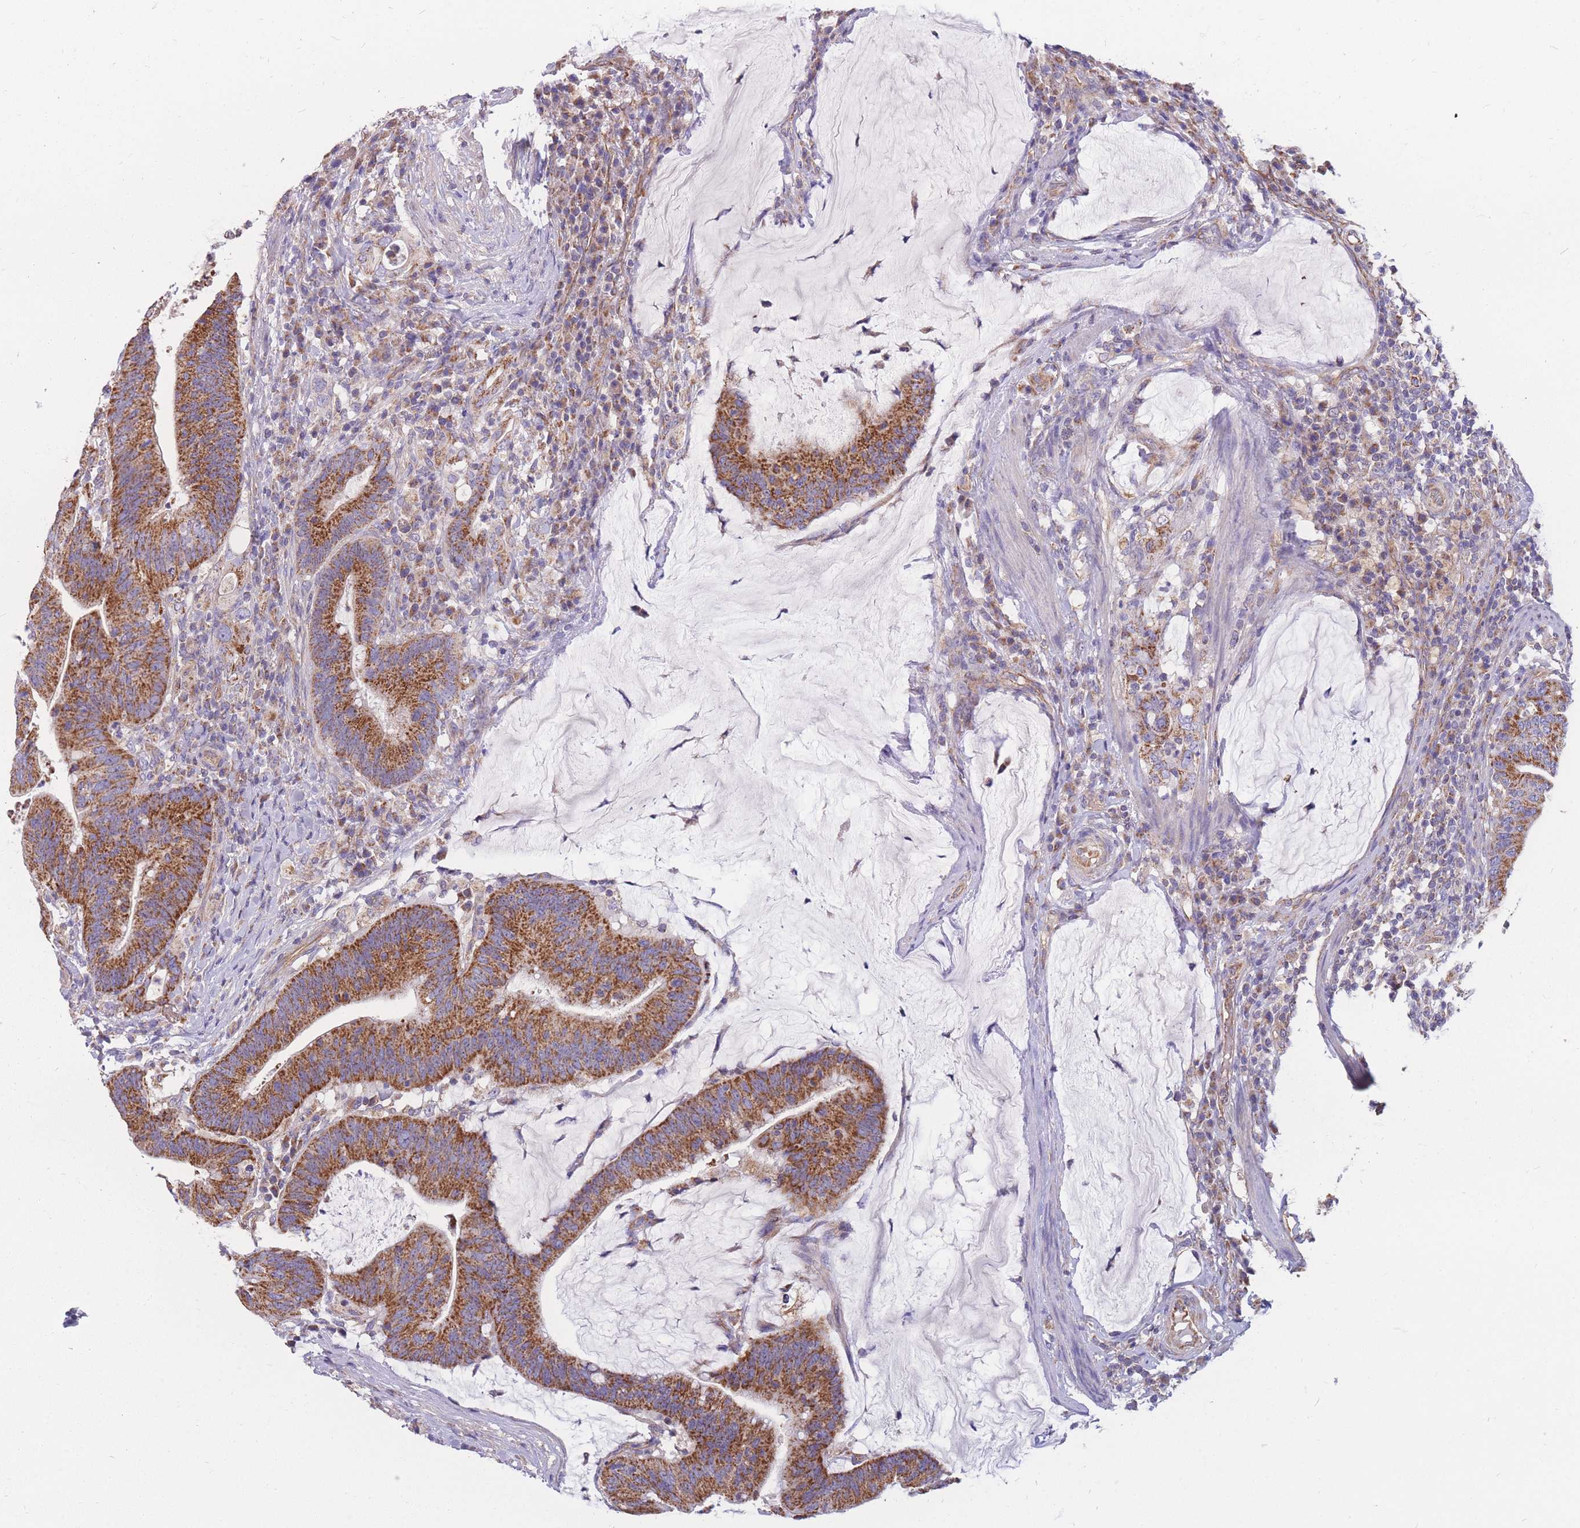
{"staining": {"intensity": "strong", "quantity": ">75%", "location": "cytoplasmic/membranous"}, "tissue": "colorectal cancer", "cell_type": "Tumor cells", "image_type": "cancer", "snomed": [{"axis": "morphology", "description": "Adenocarcinoma, NOS"}, {"axis": "topography", "description": "Colon"}], "caption": "Adenocarcinoma (colorectal) stained with a protein marker demonstrates strong staining in tumor cells.", "gene": "MRPS9", "patient": {"sex": "female", "age": 66}}